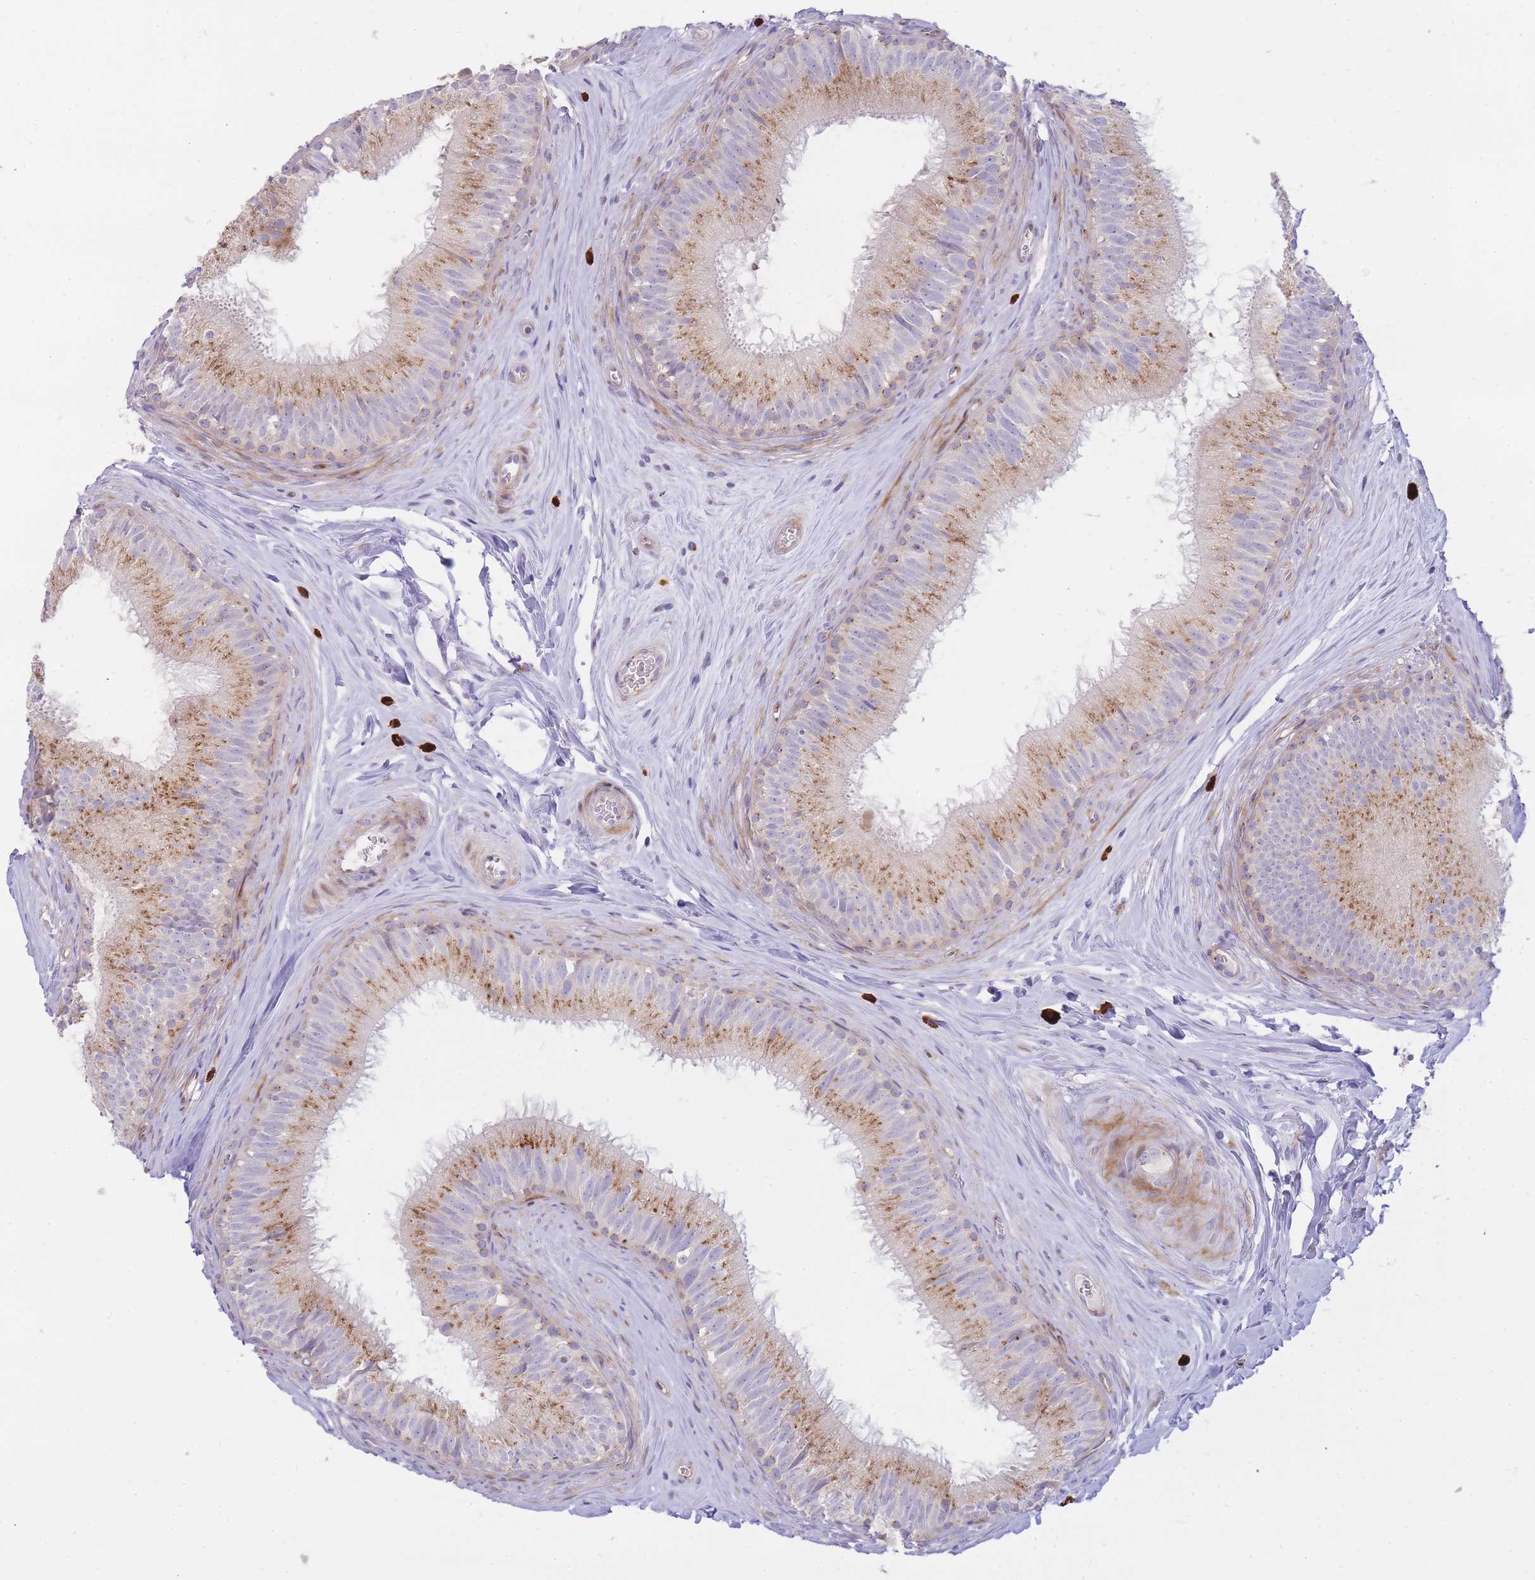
{"staining": {"intensity": "moderate", "quantity": ">75%", "location": "cytoplasmic/membranous"}, "tissue": "epididymis", "cell_type": "Glandular cells", "image_type": "normal", "snomed": [{"axis": "morphology", "description": "Normal tissue, NOS"}, {"axis": "topography", "description": "Epididymis"}], "caption": "This histopathology image reveals immunohistochemistry (IHC) staining of unremarkable epididymis, with medium moderate cytoplasmic/membranous expression in about >75% of glandular cells.", "gene": "ATP5MC2", "patient": {"sex": "male", "age": 34}}